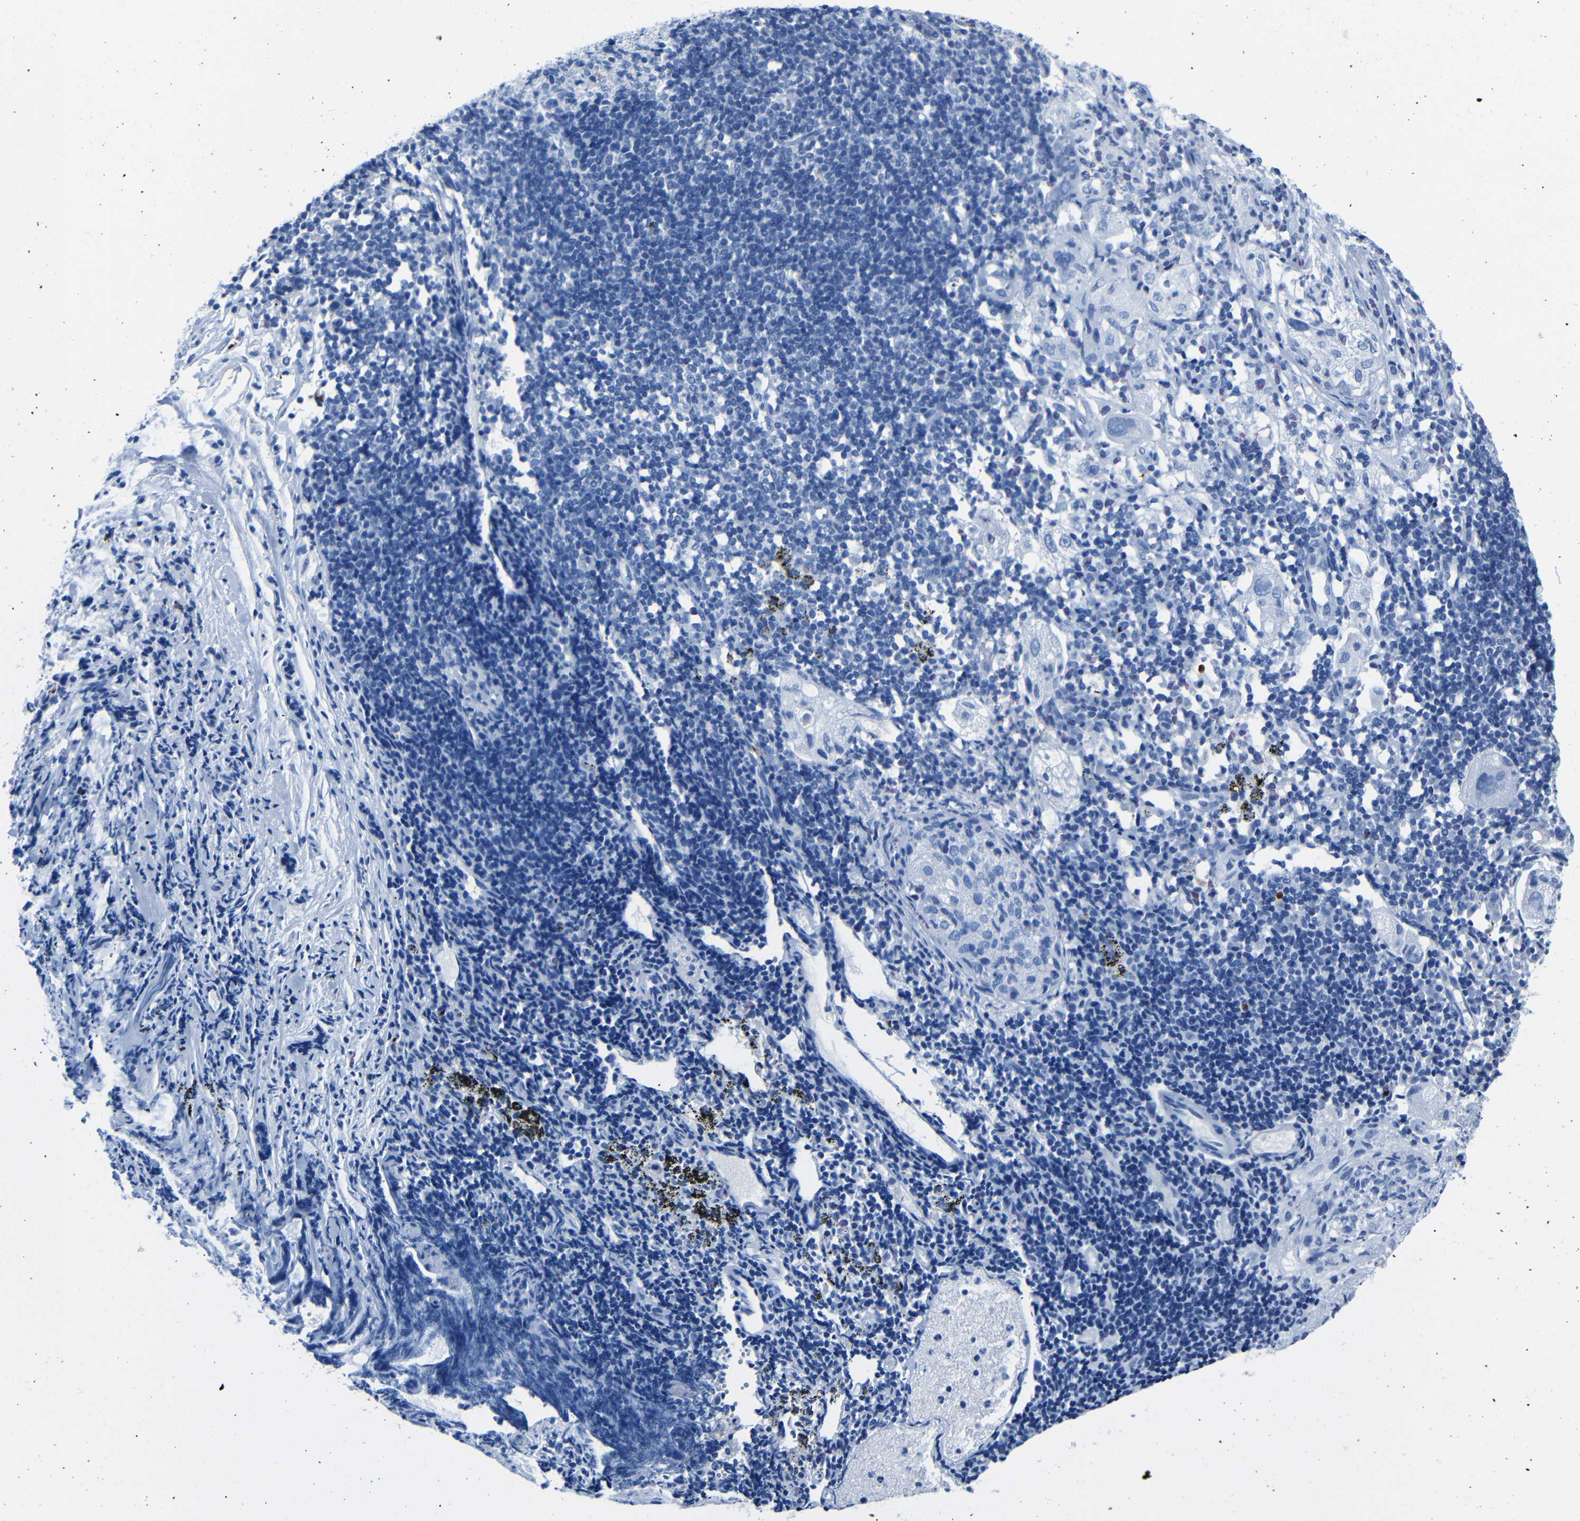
{"staining": {"intensity": "negative", "quantity": "none", "location": "none"}, "tissue": "lung cancer", "cell_type": "Tumor cells", "image_type": "cancer", "snomed": [{"axis": "morphology", "description": "Inflammation, NOS"}, {"axis": "morphology", "description": "Squamous cell carcinoma, NOS"}, {"axis": "topography", "description": "Lymph node"}, {"axis": "topography", "description": "Soft tissue"}, {"axis": "topography", "description": "Lung"}], "caption": "Micrograph shows no protein positivity in tumor cells of lung cancer tissue.", "gene": "CLDN11", "patient": {"sex": "male", "age": 66}}